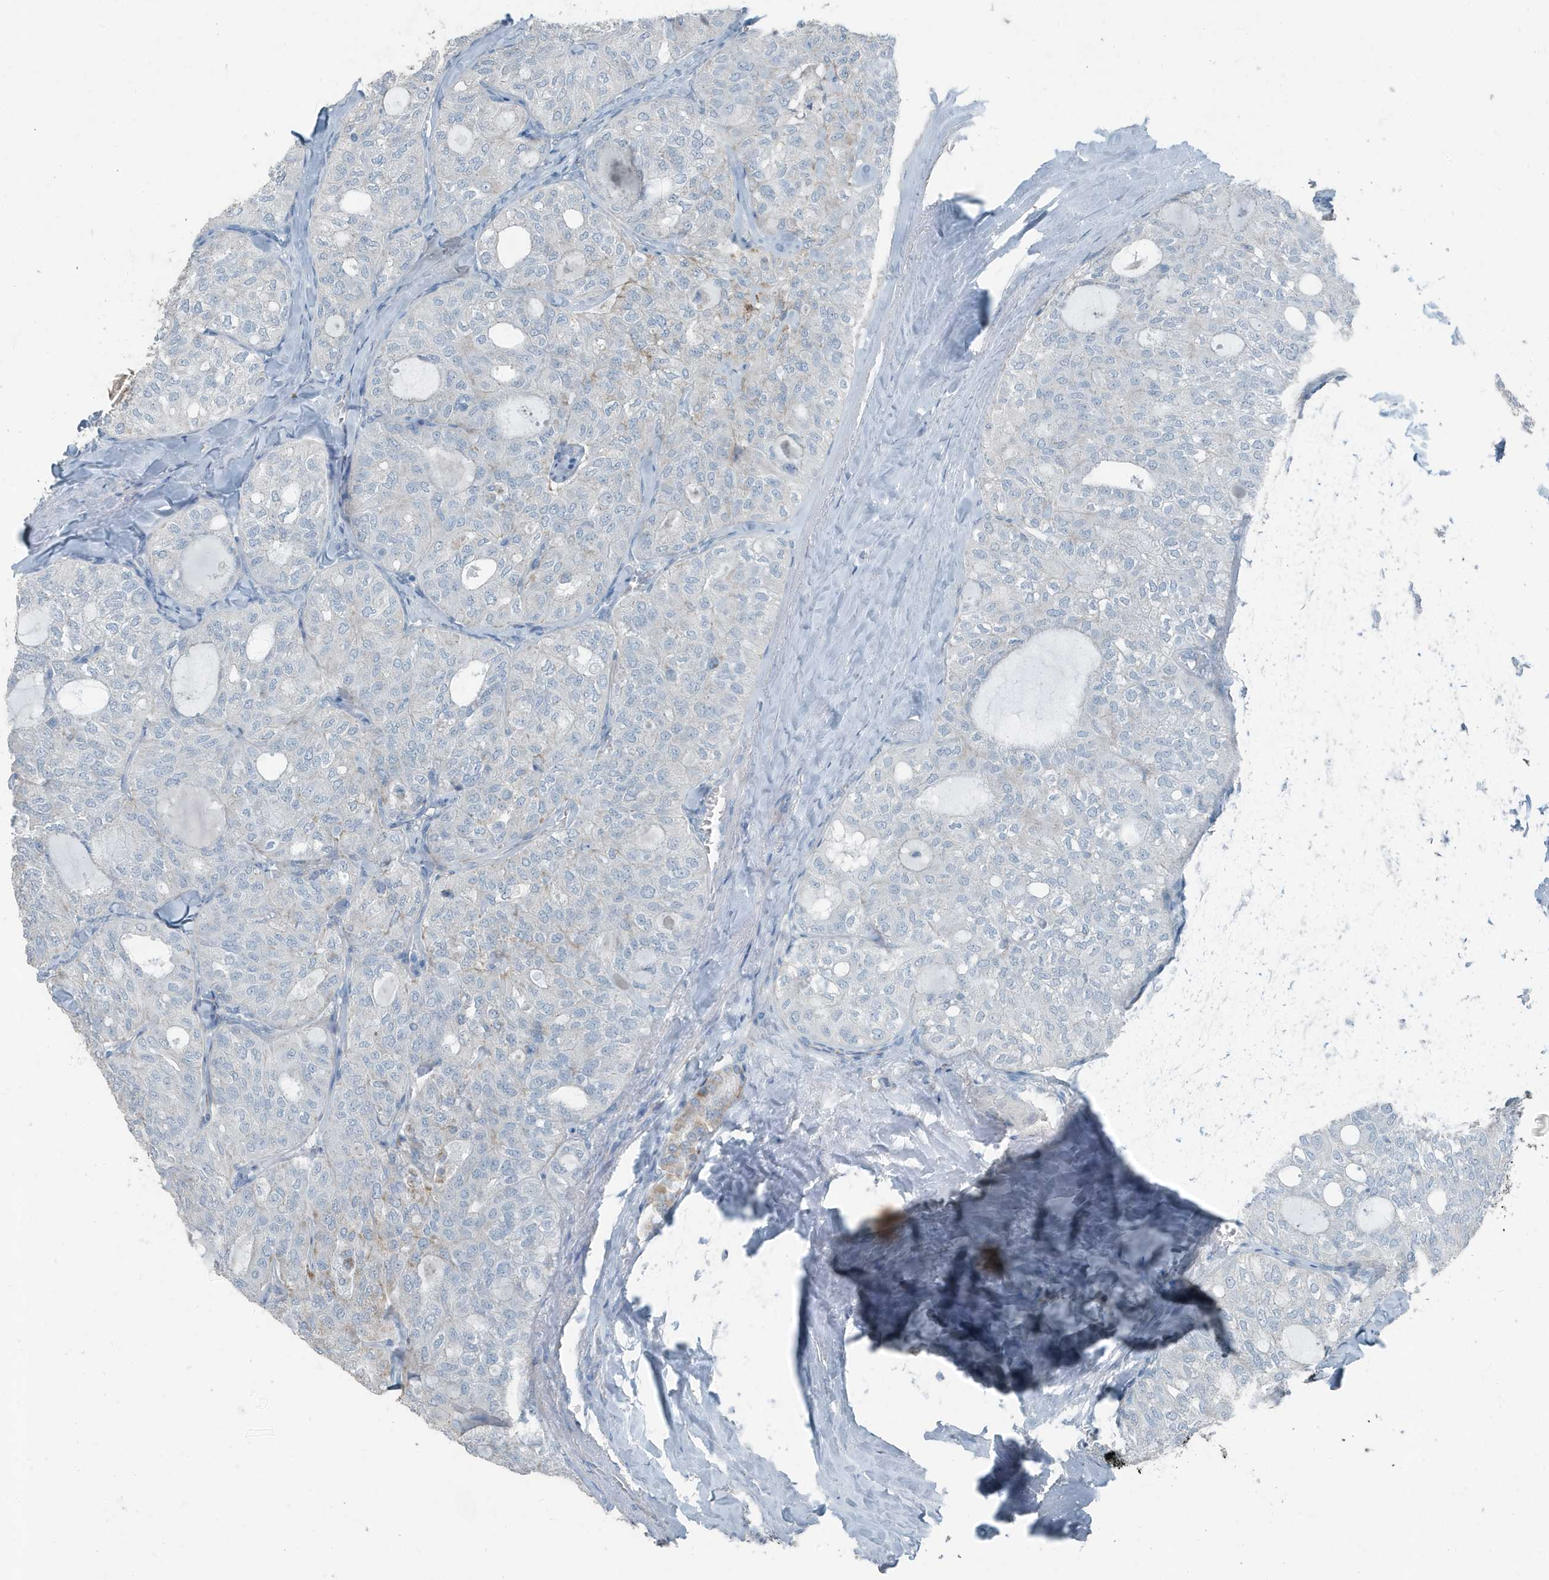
{"staining": {"intensity": "negative", "quantity": "none", "location": "none"}, "tissue": "thyroid cancer", "cell_type": "Tumor cells", "image_type": "cancer", "snomed": [{"axis": "morphology", "description": "Follicular adenoma carcinoma, NOS"}, {"axis": "topography", "description": "Thyroid gland"}], "caption": "This is an immunohistochemistry (IHC) micrograph of human follicular adenoma carcinoma (thyroid). There is no expression in tumor cells.", "gene": "FAM162A", "patient": {"sex": "male", "age": 75}}